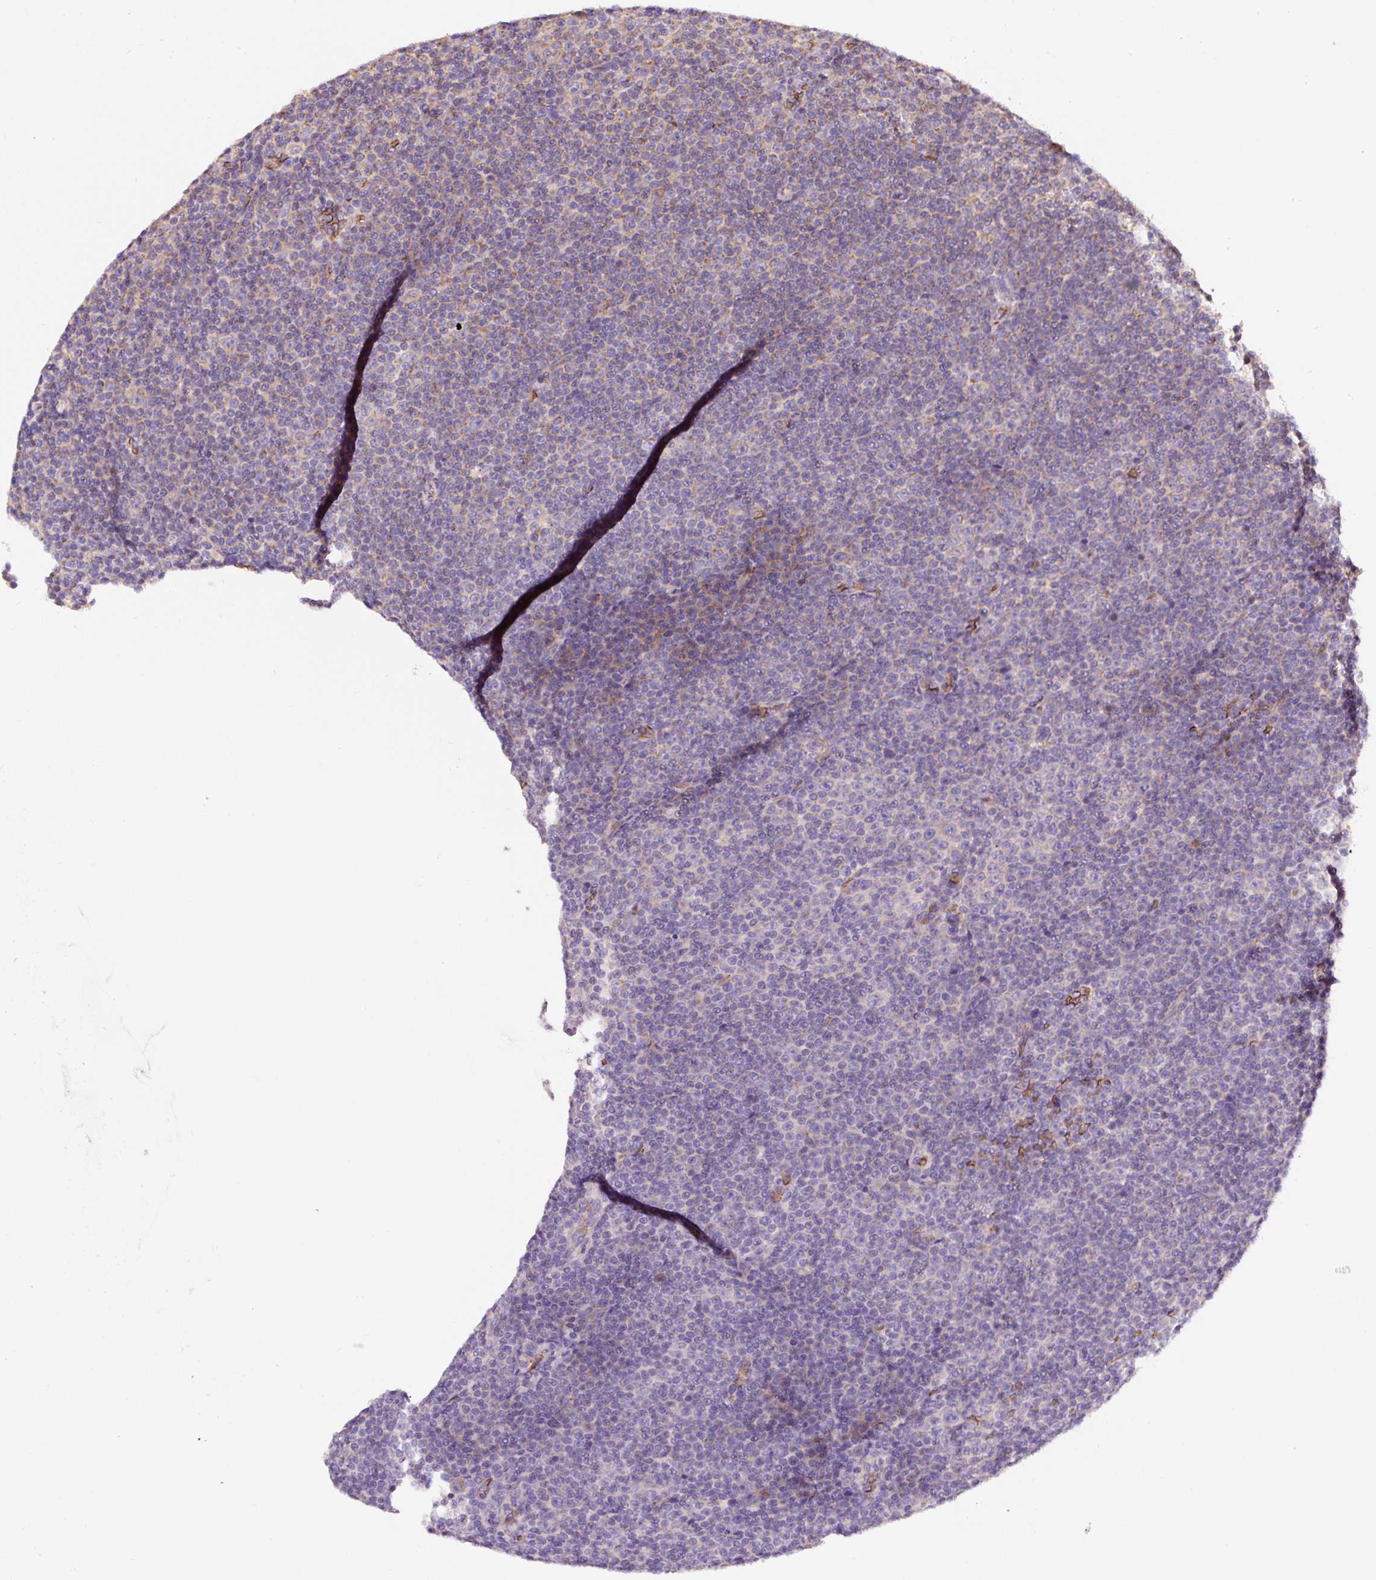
{"staining": {"intensity": "negative", "quantity": "none", "location": "none"}, "tissue": "lymphoma", "cell_type": "Tumor cells", "image_type": "cancer", "snomed": [{"axis": "morphology", "description": "Malignant lymphoma, non-Hodgkin's type, Low grade"}, {"axis": "topography", "description": "Lymph node"}], "caption": "This is a image of immunohistochemistry (IHC) staining of malignant lymphoma, non-Hodgkin's type (low-grade), which shows no expression in tumor cells. (Brightfield microscopy of DAB (3,3'-diaminobenzidine) IHC at high magnification).", "gene": "PRRC2A", "patient": {"sex": "female", "age": 67}}